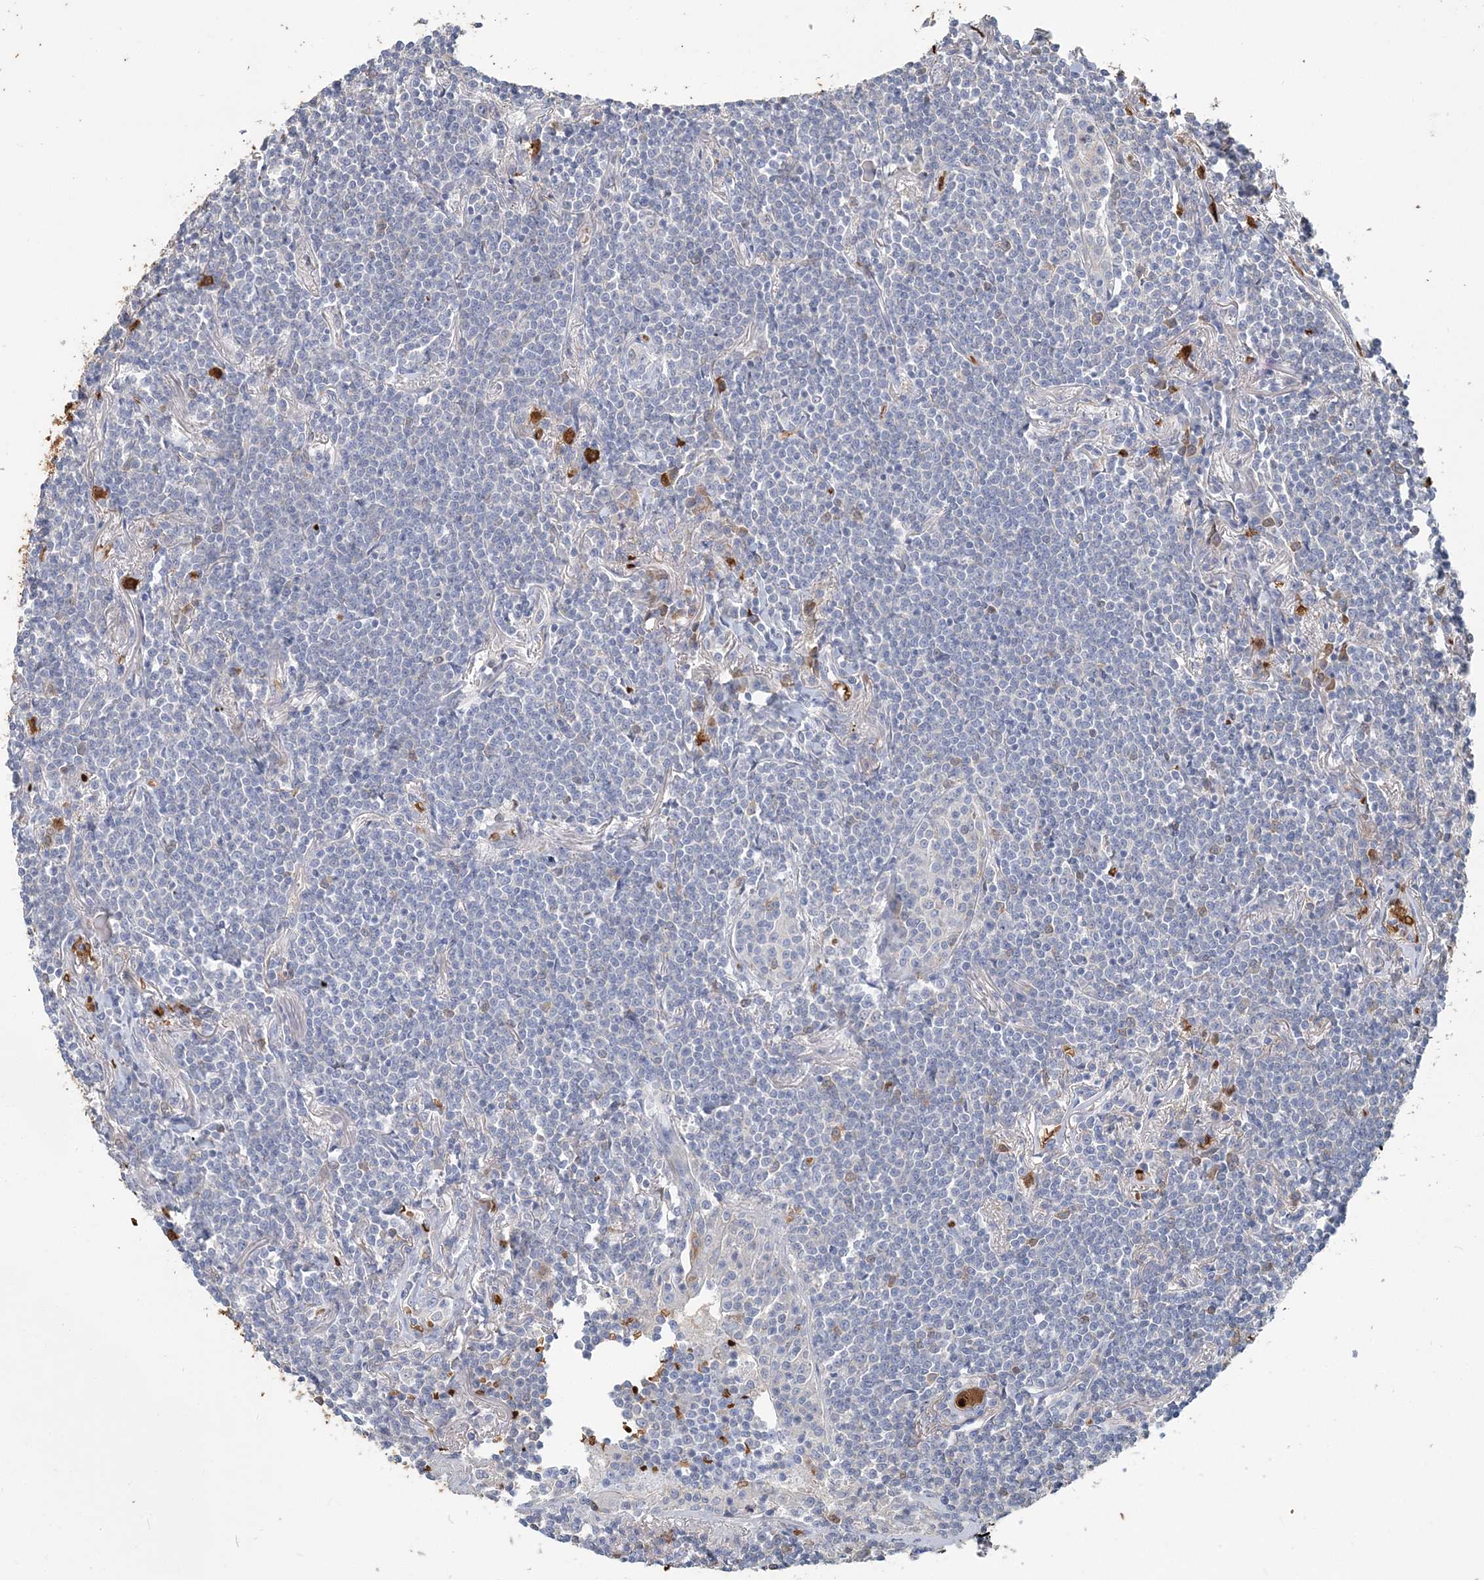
{"staining": {"intensity": "negative", "quantity": "none", "location": "none"}, "tissue": "lymphoma", "cell_type": "Tumor cells", "image_type": "cancer", "snomed": [{"axis": "morphology", "description": "Malignant lymphoma, non-Hodgkin's type, Low grade"}, {"axis": "topography", "description": "Lung"}], "caption": "Tumor cells are negative for protein expression in human malignant lymphoma, non-Hodgkin's type (low-grade).", "gene": "HBD", "patient": {"sex": "female", "age": 71}}